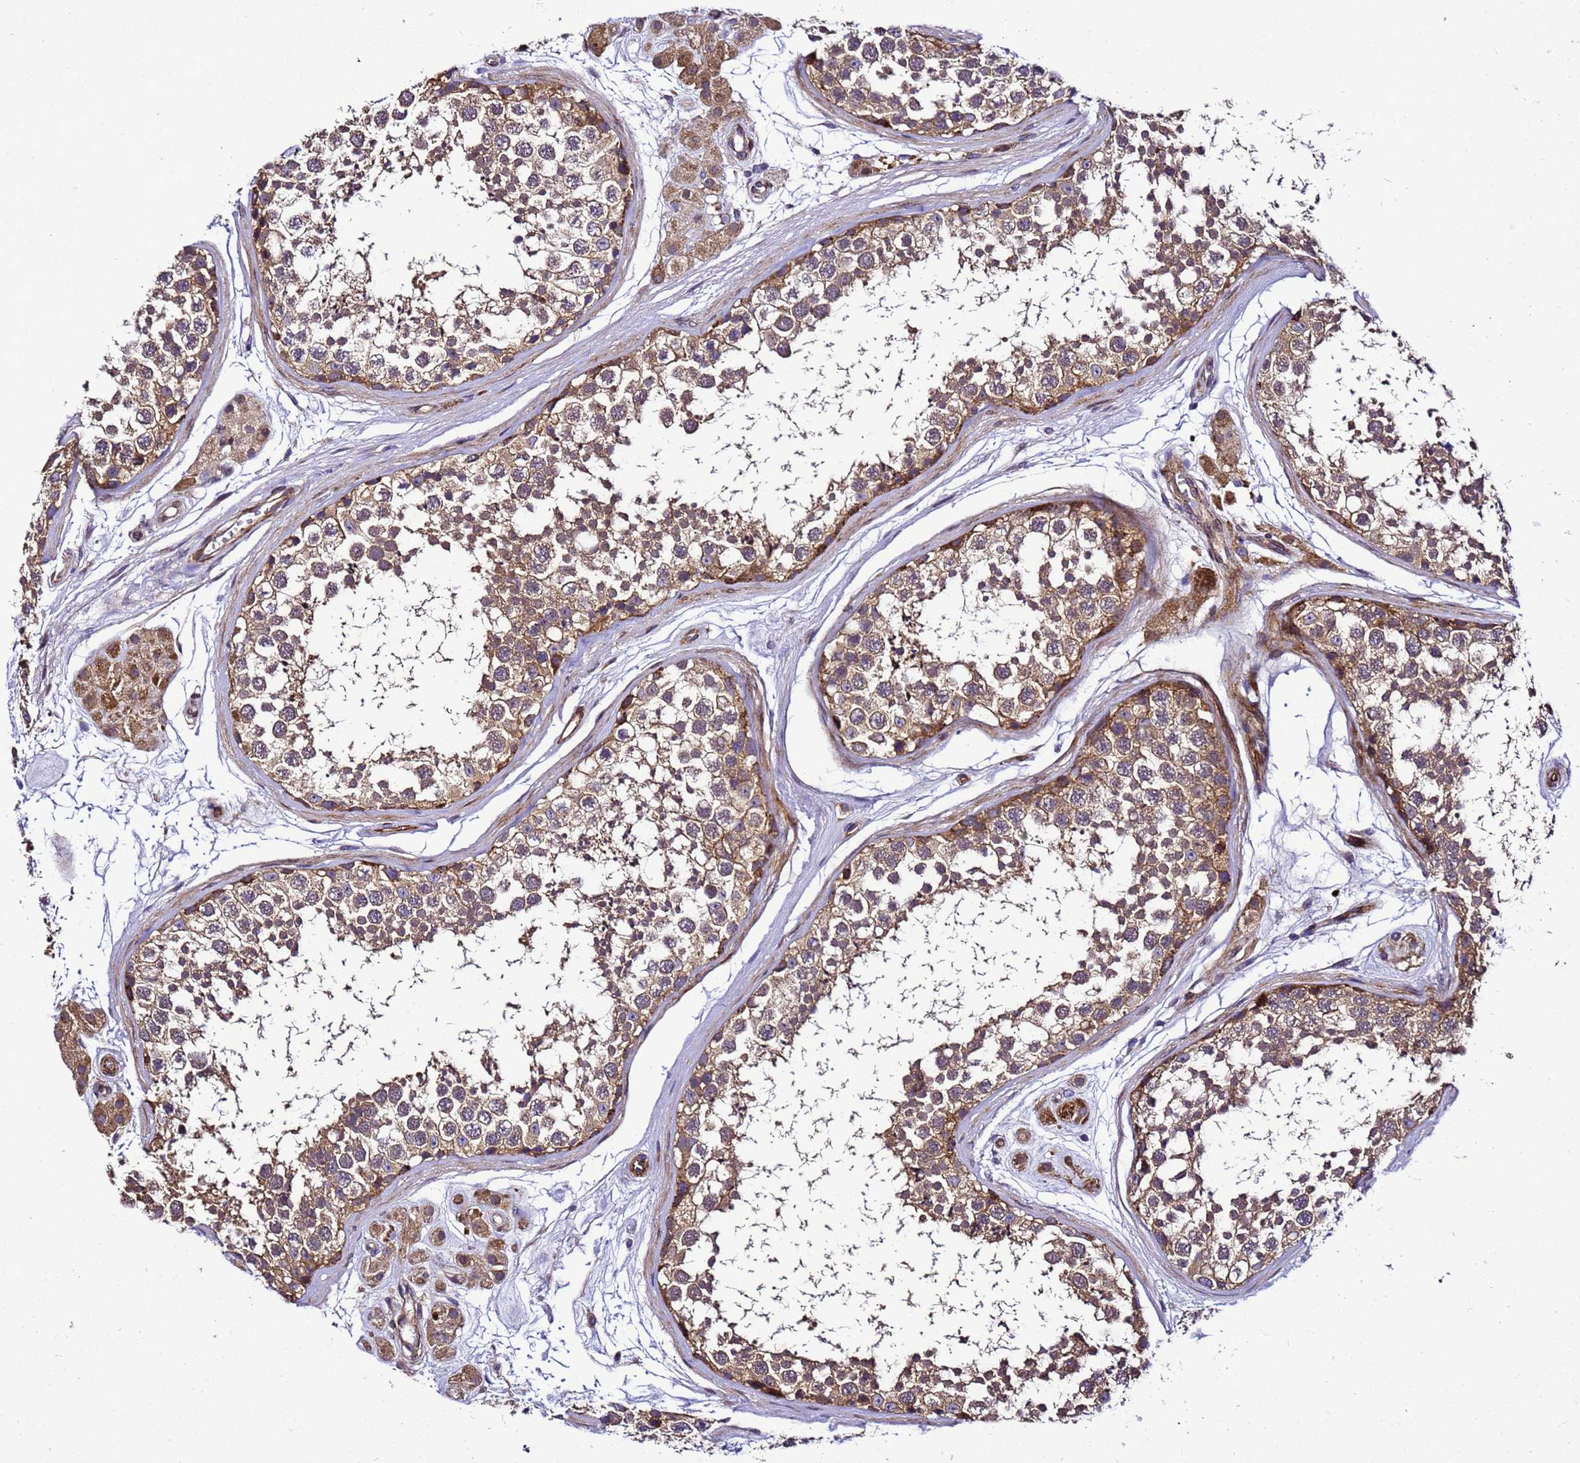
{"staining": {"intensity": "moderate", "quantity": ">75%", "location": "cytoplasmic/membranous"}, "tissue": "testis", "cell_type": "Cells in seminiferous ducts", "image_type": "normal", "snomed": [{"axis": "morphology", "description": "Normal tissue, NOS"}, {"axis": "topography", "description": "Testis"}], "caption": "Protein expression analysis of benign testis displays moderate cytoplasmic/membranous positivity in approximately >75% of cells in seminiferous ducts.", "gene": "ZNF417", "patient": {"sex": "male", "age": 56}}